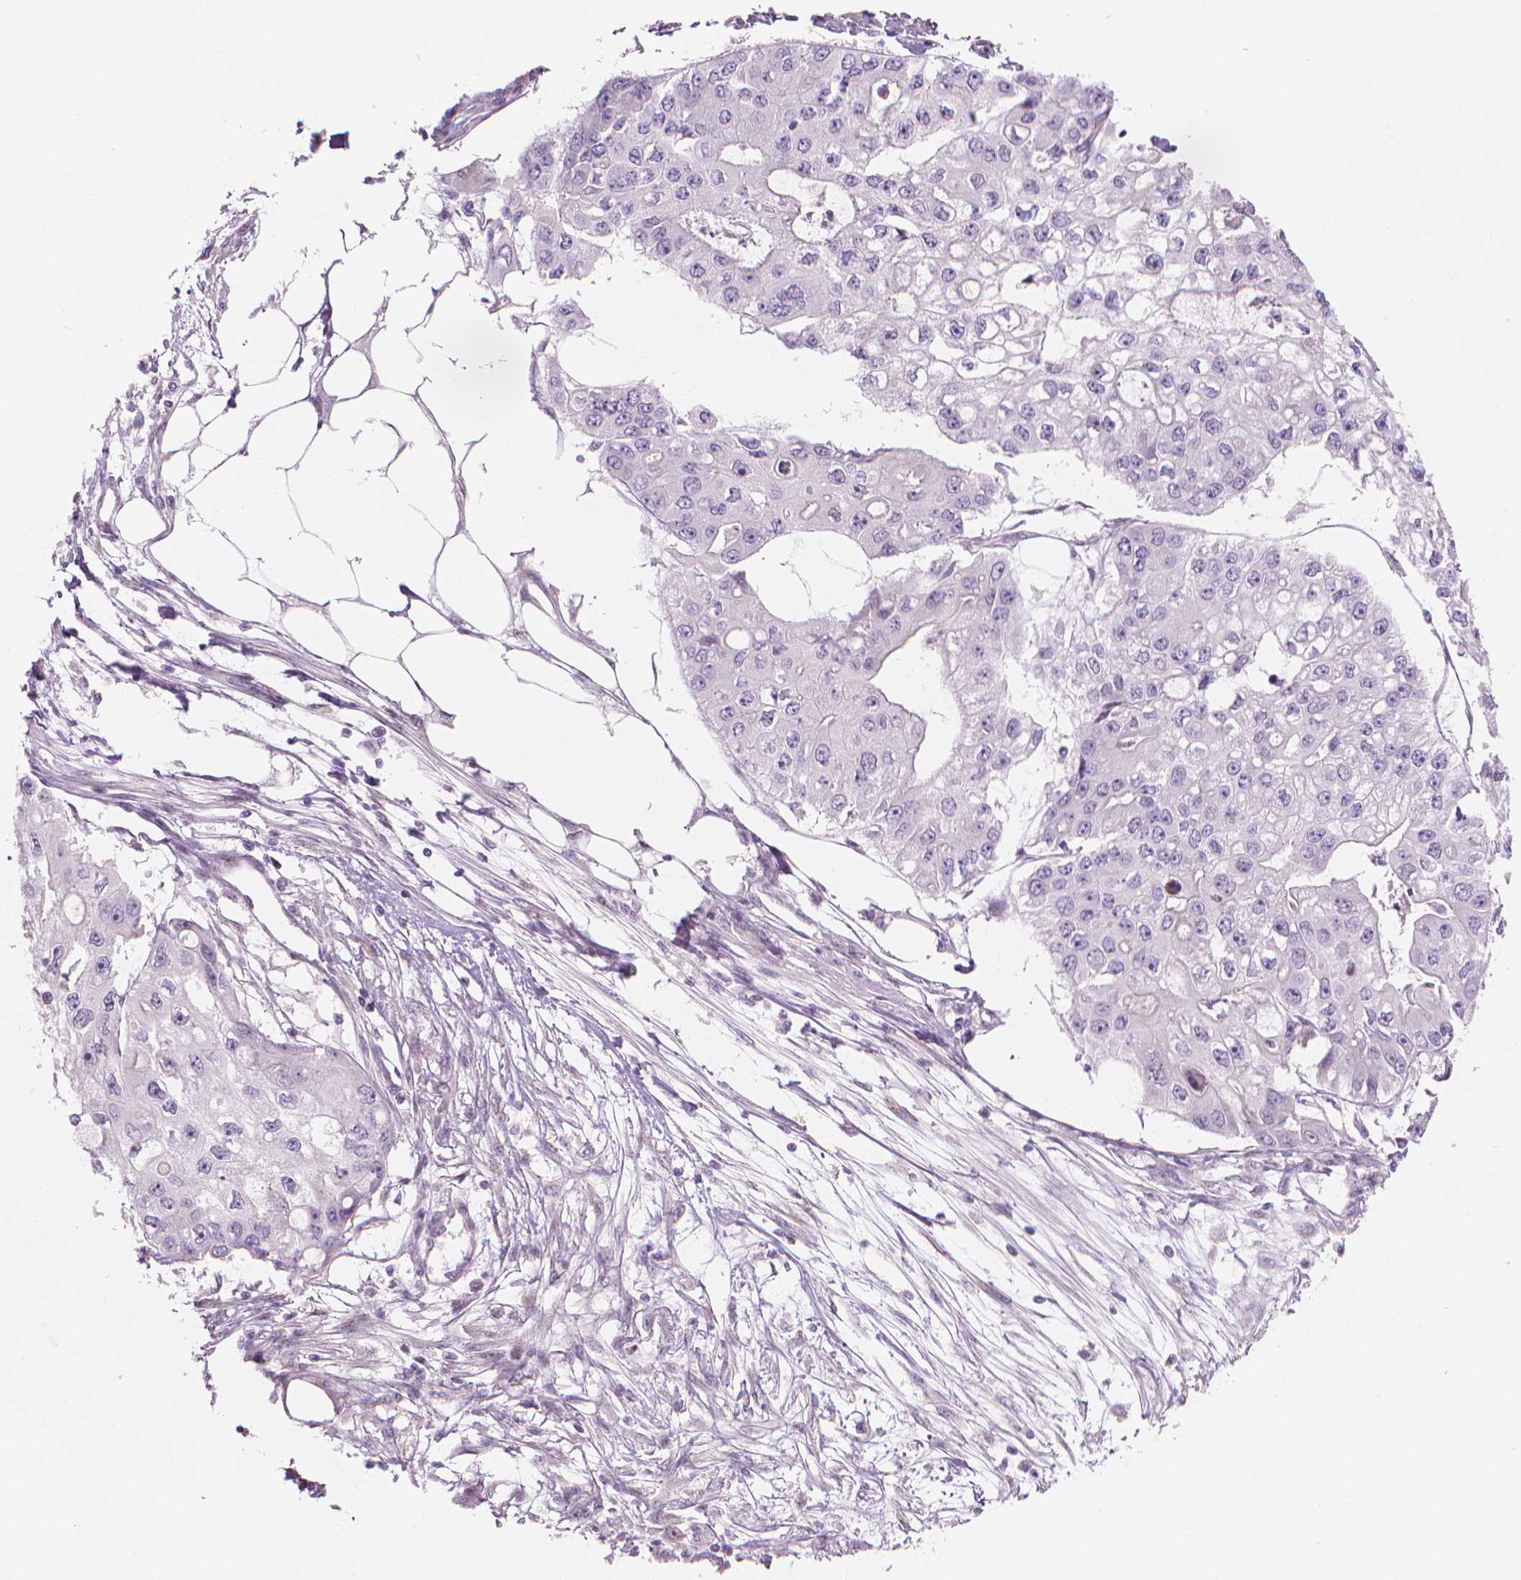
{"staining": {"intensity": "negative", "quantity": "none", "location": "none"}, "tissue": "ovarian cancer", "cell_type": "Tumor cells", "image_type": "cancer", "snomed": [{"axis": "morphology", "description": "Cystadenocarcinoma, serous, NOS"}, {"axis": "topography", "description": "Ovary"}], "caption": "A photomicrograph of human ovarian cancer is negative for staining in tumor cells.", "gene": "IFFO1", "patient": {"sex": "female", "age": 56}}